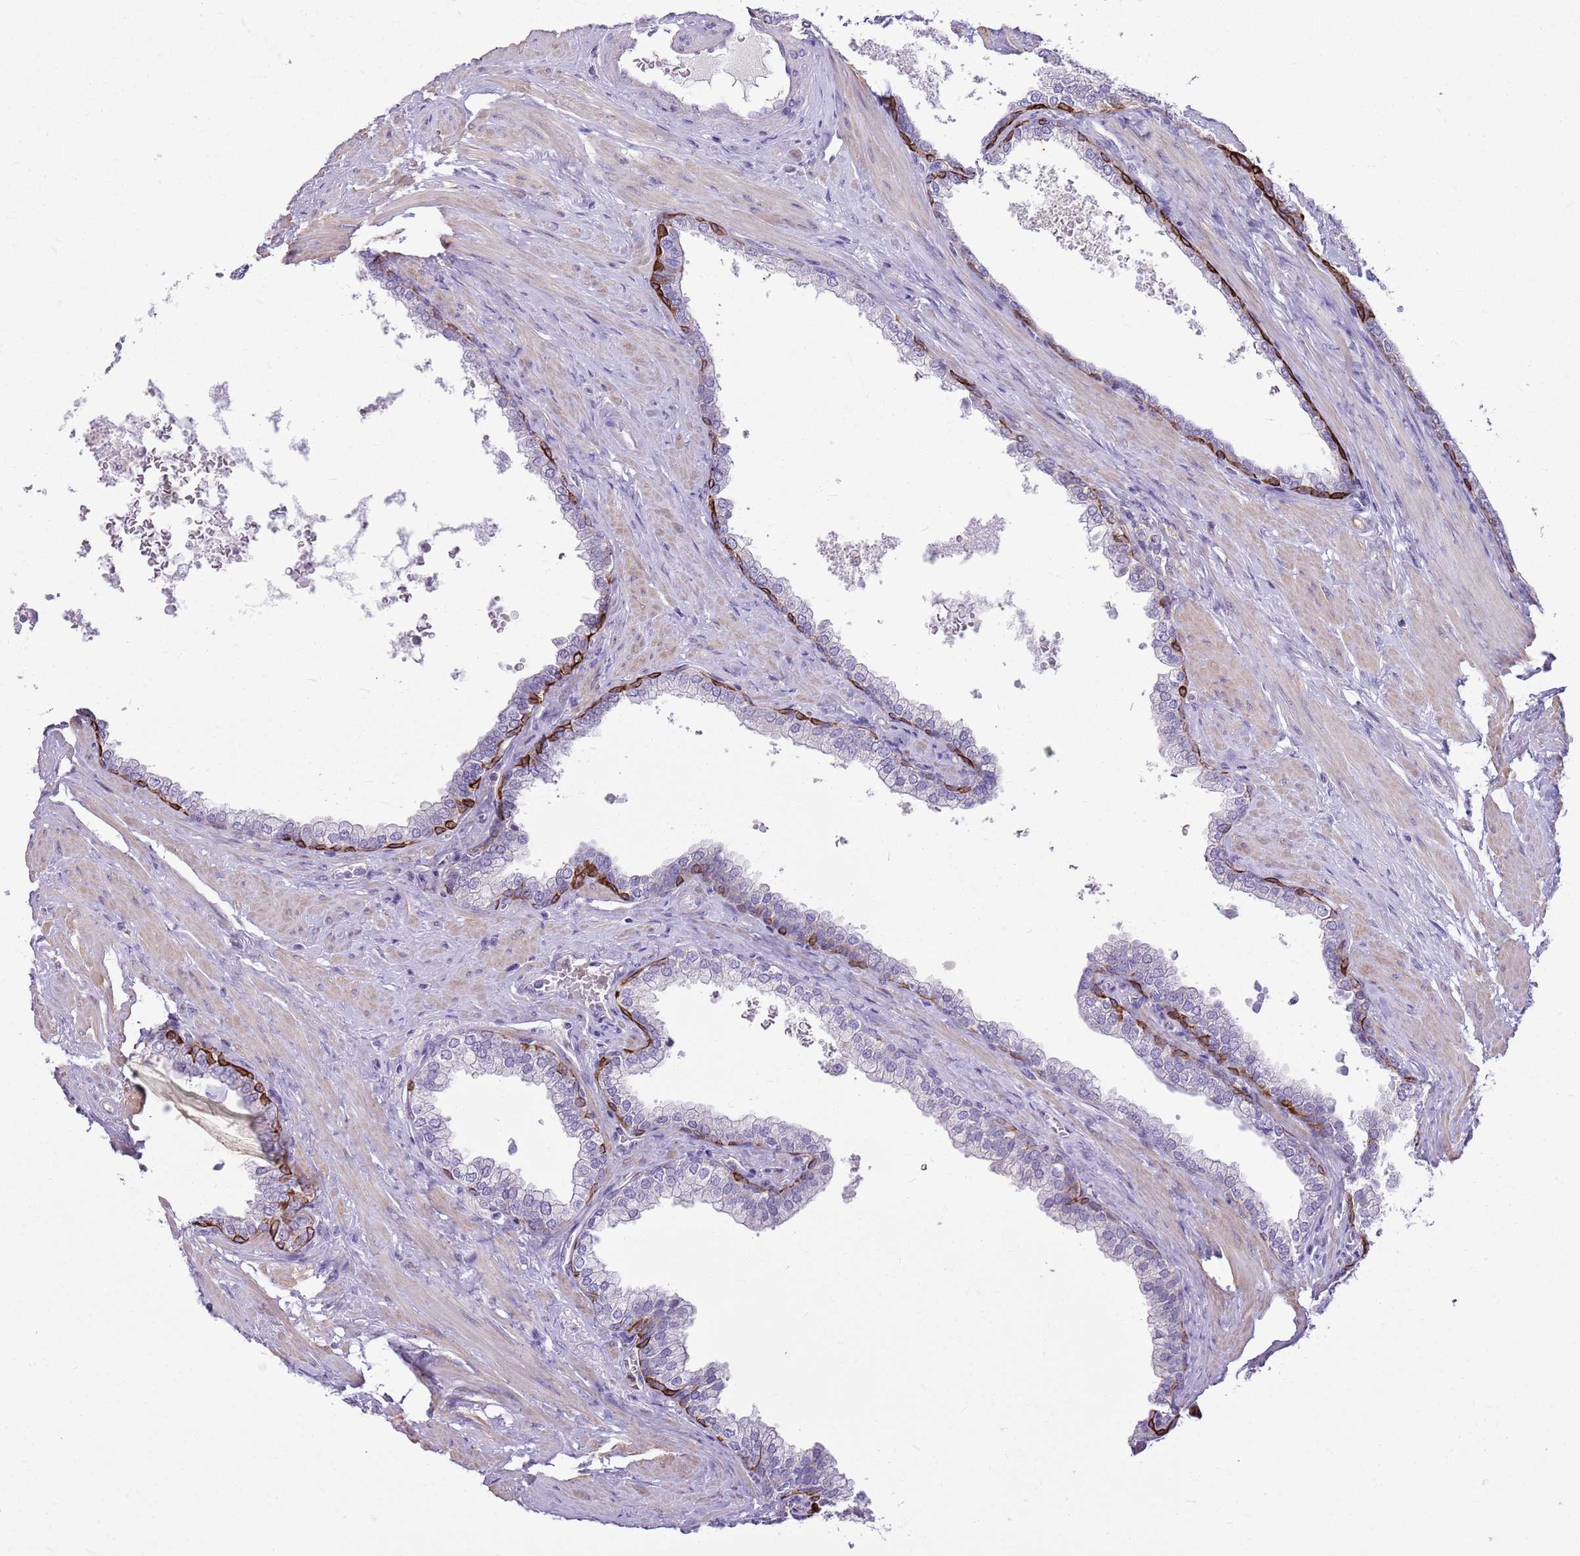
{"staining": {"intensity": "strong", "quantity": "<25%", "location": "cytoplasmic/membranous"}, "tissue": "prostate", "cell_type": "Glandular cells", "image_type": "normal", "snomed": [{"axis": "morphology", "description": "Normal tissue, NOS"}, {"axis": "morphology", "description": "Urothelial carcinoma, Low grade"}, {"axis": "topography", "description": "Urinary bladder"}, {"axis": "topography", "description": "Prostate"}], "caption": "Approximately <25% of glandular cells in benign human prostate exhibit strong cytoplasmic/membranous protein positivity as visualized by brown immunohistochemical staining.", "gene": "CNPPD1", "patient": {"sex": "male", "age": 60}}